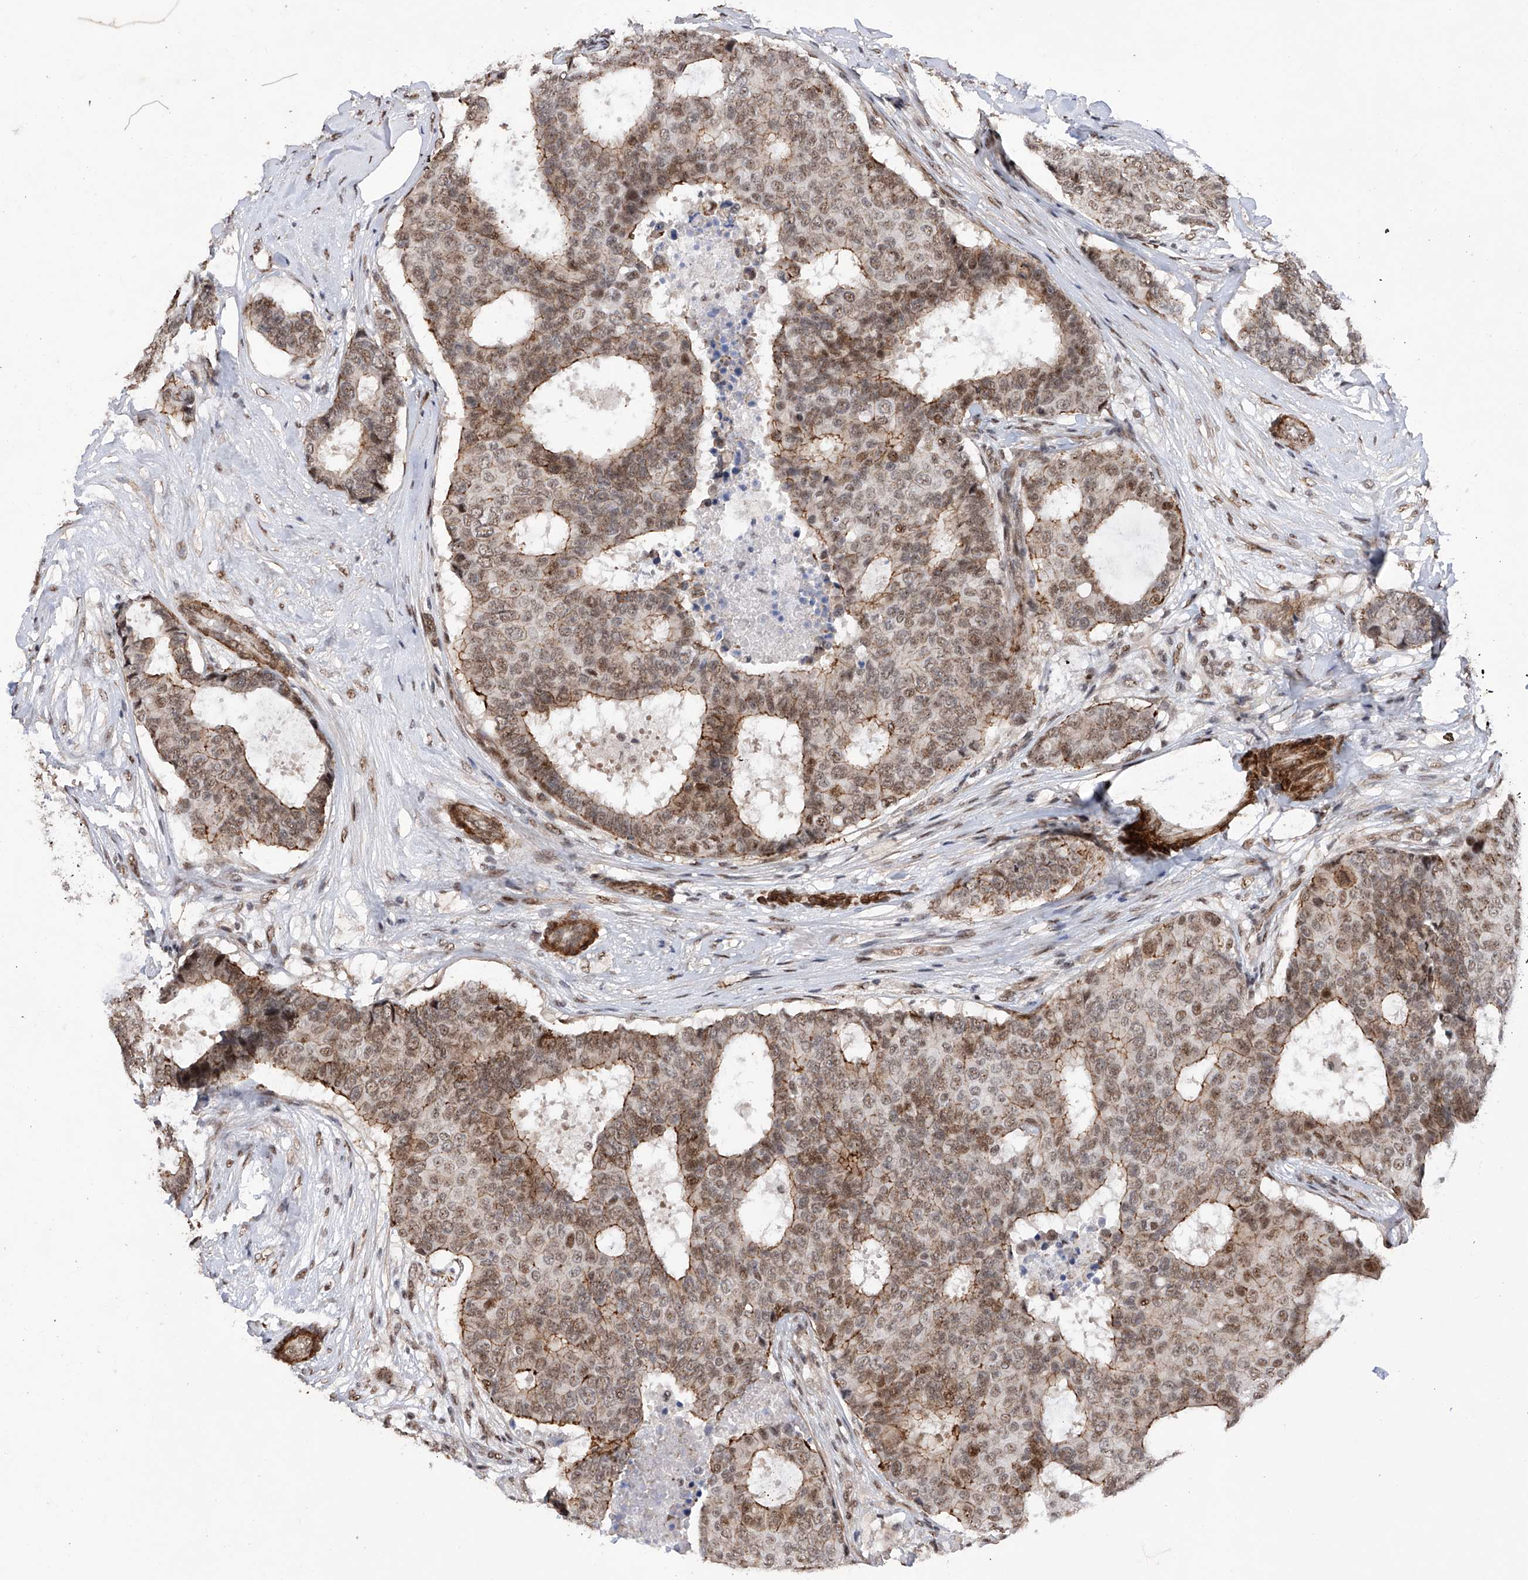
{"staining": {"intensity": "moderate", "quantity": ">75%", "location": "cytoplasmic/membranous,nuclear"}, "tissue": "breast cancer", "cell_type": "Tumor cells", "image_type": "cancer", "snomed": [{"axis": "morphology", "description": "Duct carcinoma"}, {"axis": "topography", "description": "Breast"}], "caption": "Brown immunohistochemical staining in human breast cancer (intraductal carcinoma) demonstrates moderate cytoplasmic/membranous and nuclear staining in approximately >75% of tumor cells.", "gene": "NFATC4", "patient": {"sex": "female", "age": 75}}